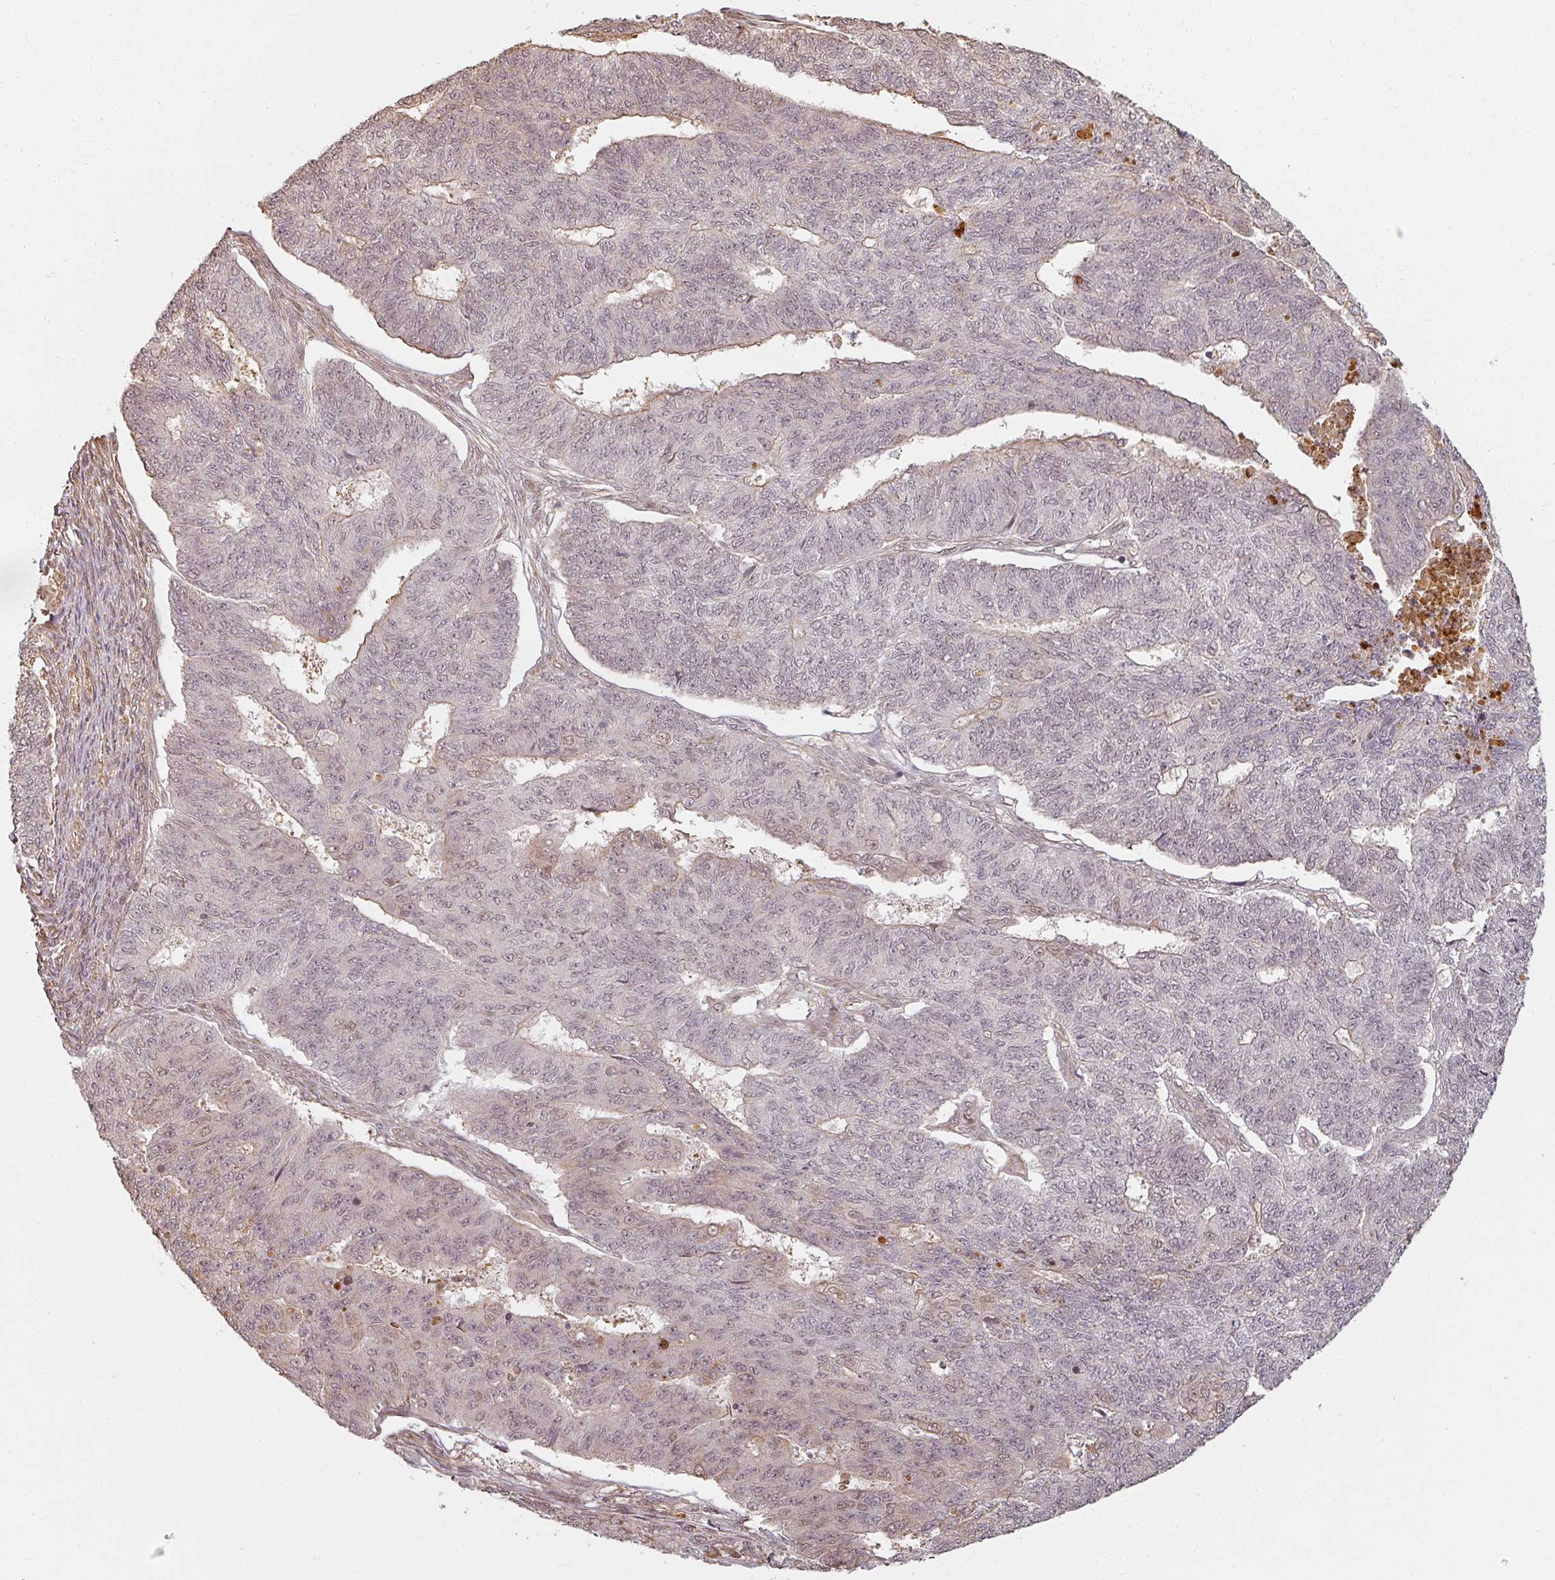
{"staining": {"intensity": "weak", "quantity": "<25%", "location": "nuclear"}, "tissue": "endometrial cancer", "cell_type": "Tumor cells", "image_type": "cancer", "snomed": [{"axis": "morphology", "description": "Adenocarcinoma, NOS"}, {"axis": "topography", "description": "Endometrium"}], "caption": "This is an immunohistochemistry micrograph of human endometrial cancer (adenocarcinoma). There is no positivity in tumor cells.", "gene": "MED19", "patient": {"sex": "female", "age": 32}}